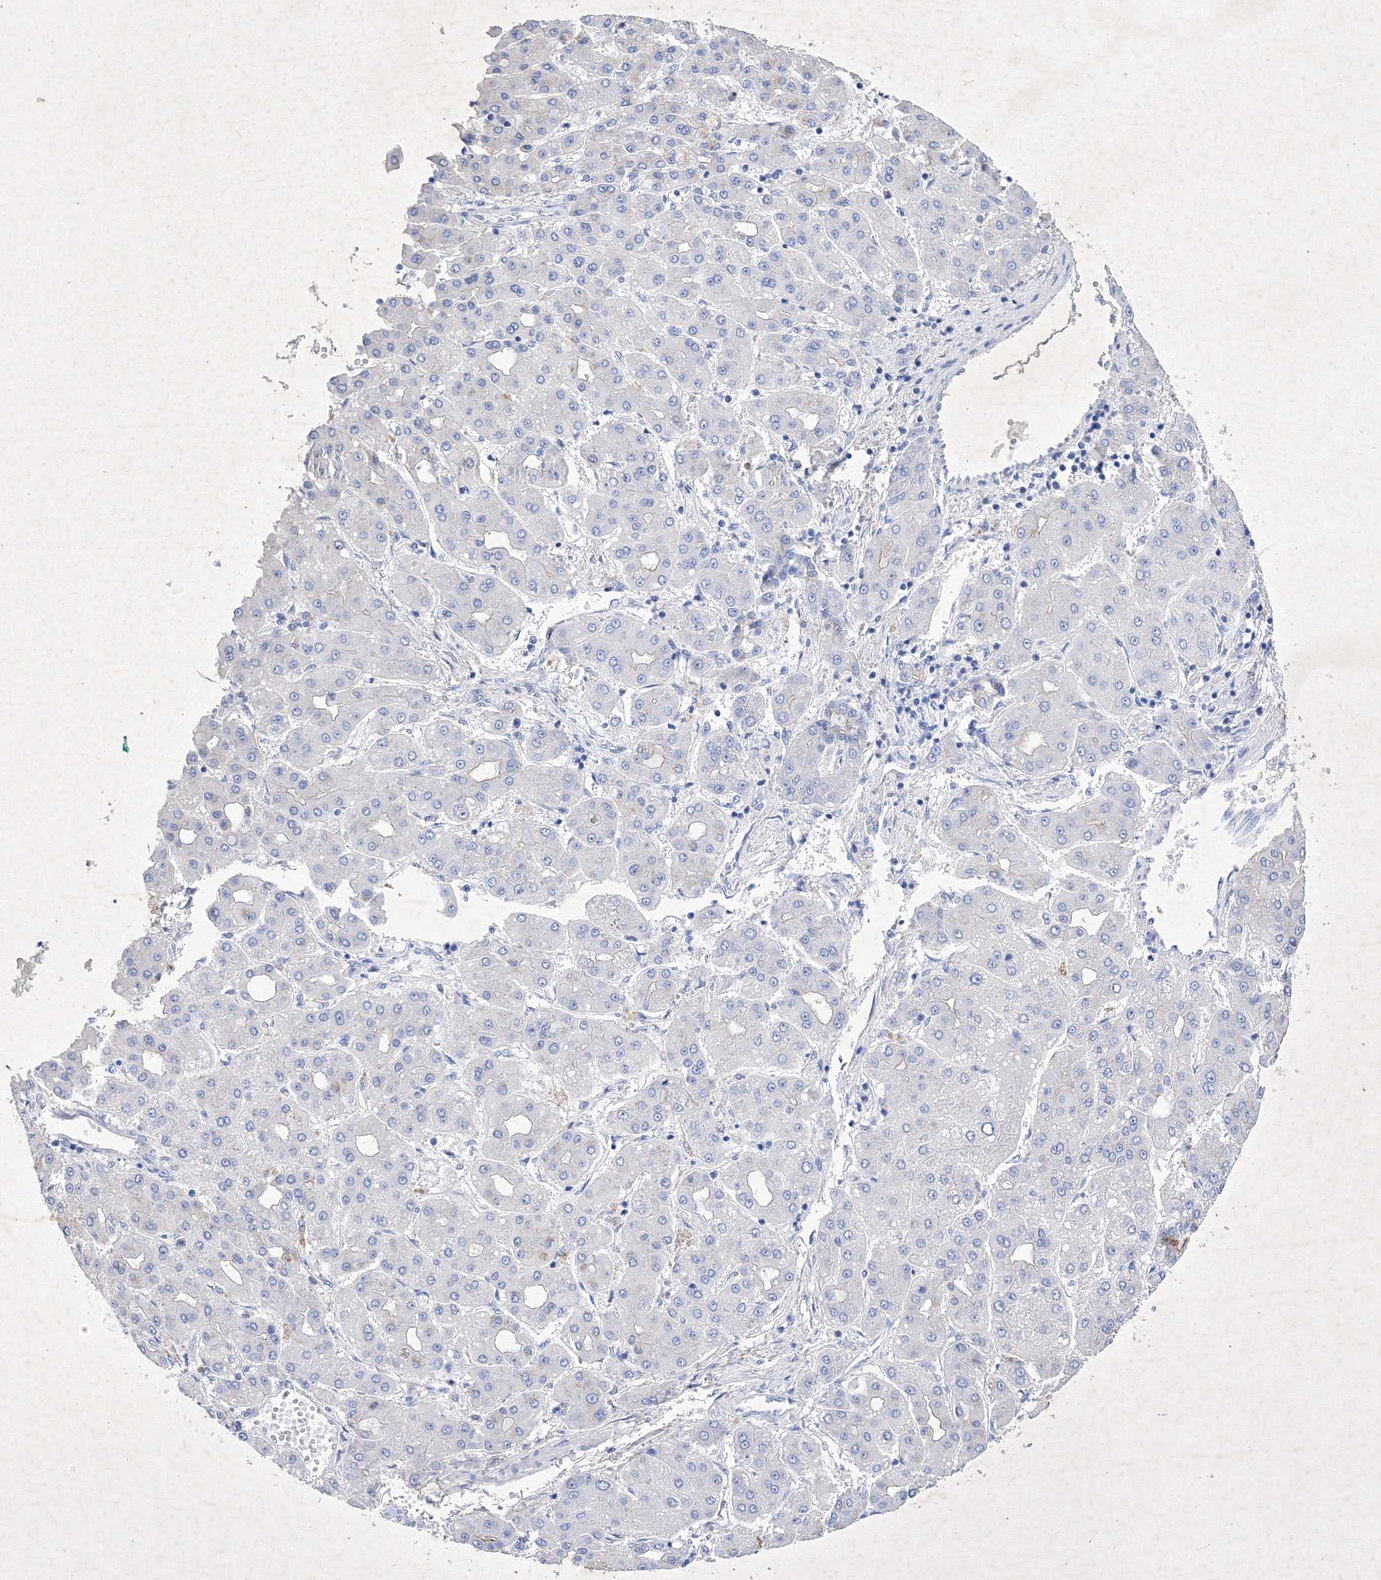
{"staining": {"intensity": "negative", "quantity": "none", "location": "none"}, "tissue": "liver cancer", "cell_type": "Tumor cells", "image_type": "cancer", "snomed": [{"axis": "morphology", "description": "Carcinoma, Hepatocellular, NOS"}, {"axis": "topography", "description": "Liver"}], "caption": "High magnification brightfield microscopy of hepatocellular carcinoma (liver) stained with DAB (brown) and counterstained with hematoxylin (blue): tumor cells show no significant positivity.", "gene": "GPN1", "patient": {"sex": "male", "age": 65}}